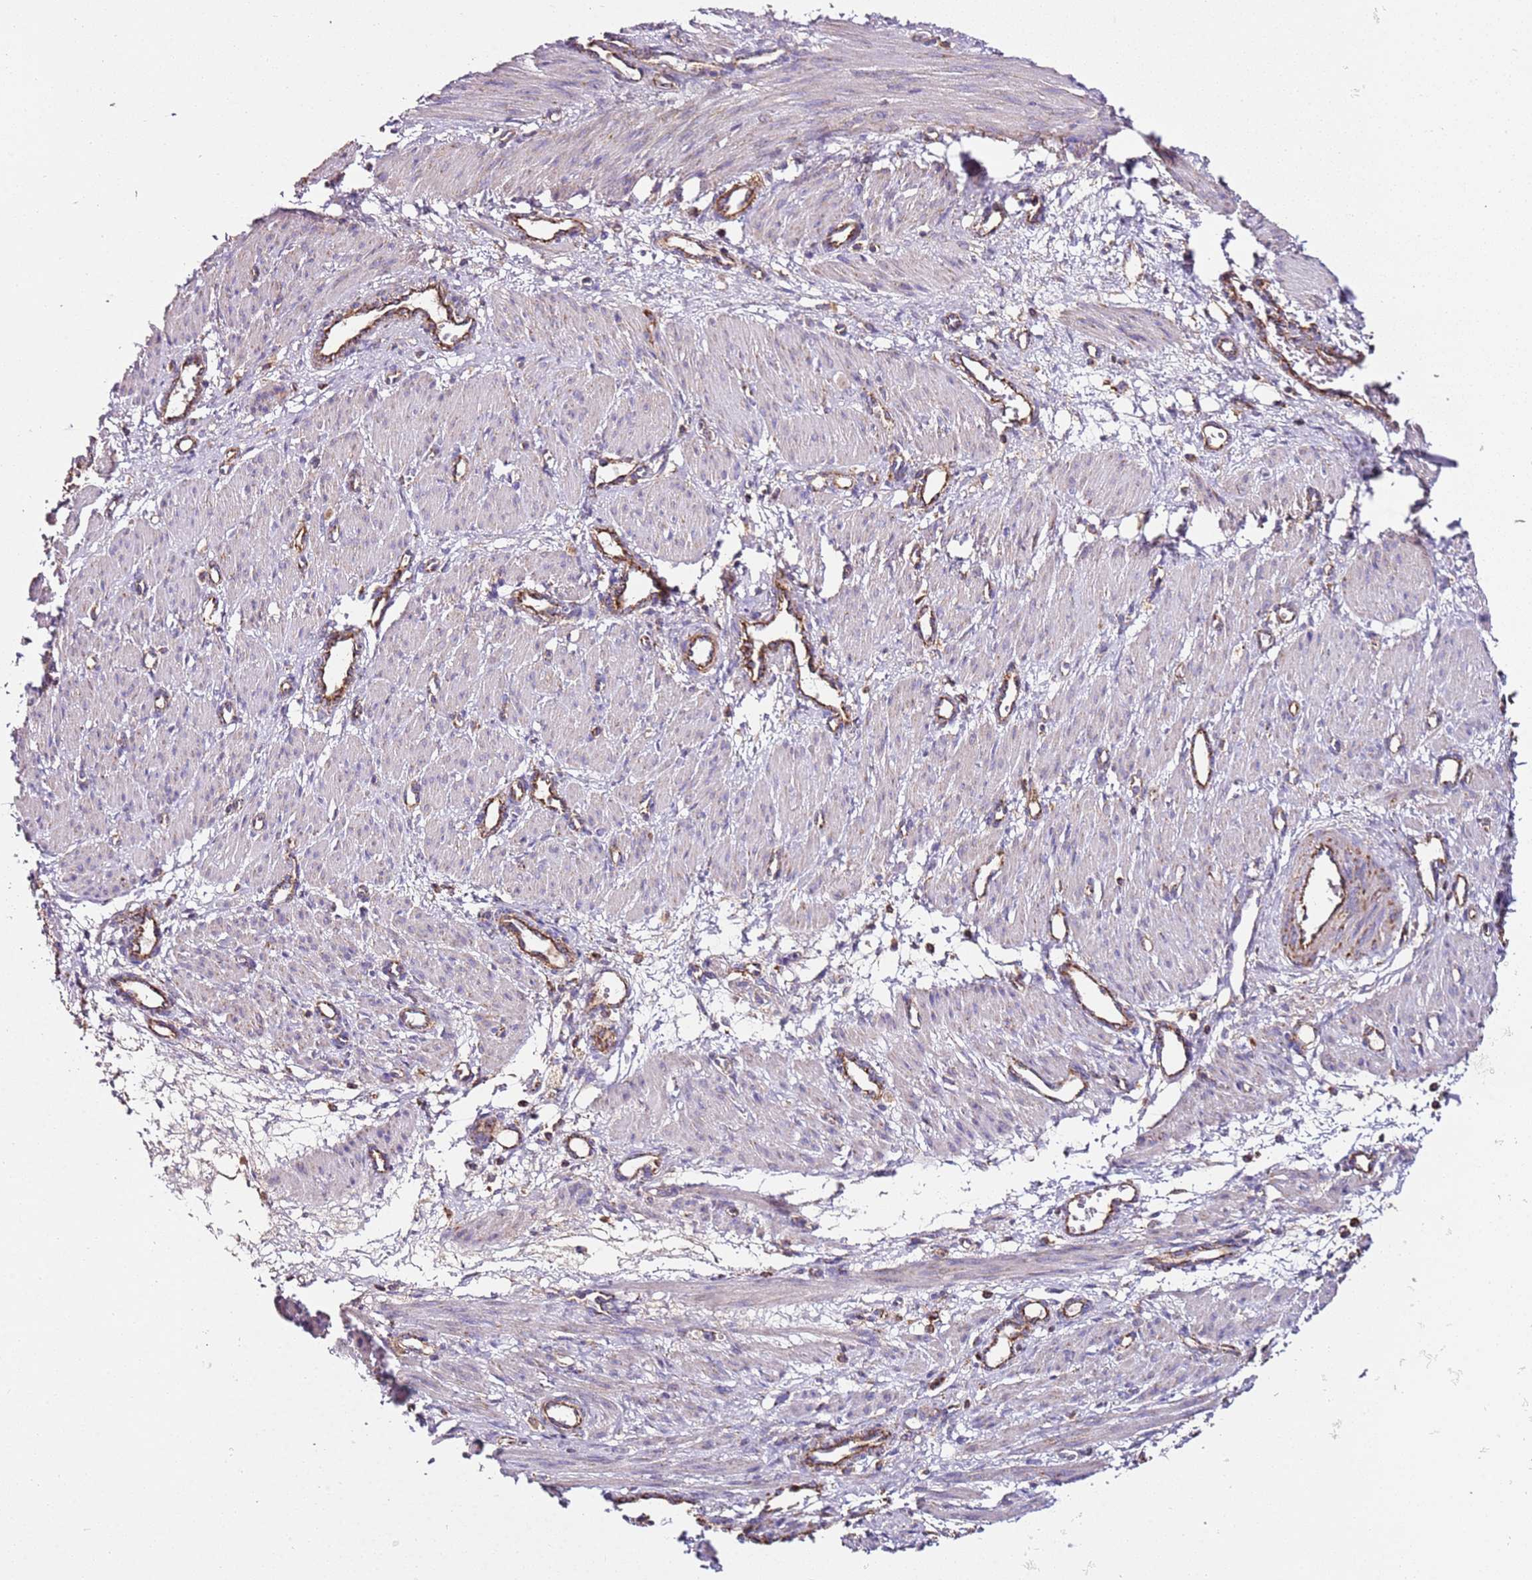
{"staining": {"intensity": "negative", "quantity": "none", "location": "none"}, "tissue": "smooth muscle", "cell_type": "Smooth muscle cells", "image_type": "normal", "snomed": [{"axis": "morphology", "description": "Normal tissue, NOS"}, {"axis": "topography", "description": "Endometrium"}], "caption": "Immunohistochemistry (IHC) histopathology image of normal smooth muscle stained for a protein (brown), which shows no staining in smooth muscle cells. (Stains: DAB (3,3'-diaminobenzidine) immunohistochemistry with hematoxylin counter stain, Microscopy: brightfield microscopy at high magnification).", "gene": "RMND5A", "patient": {"sex": "female", "age": 33}}